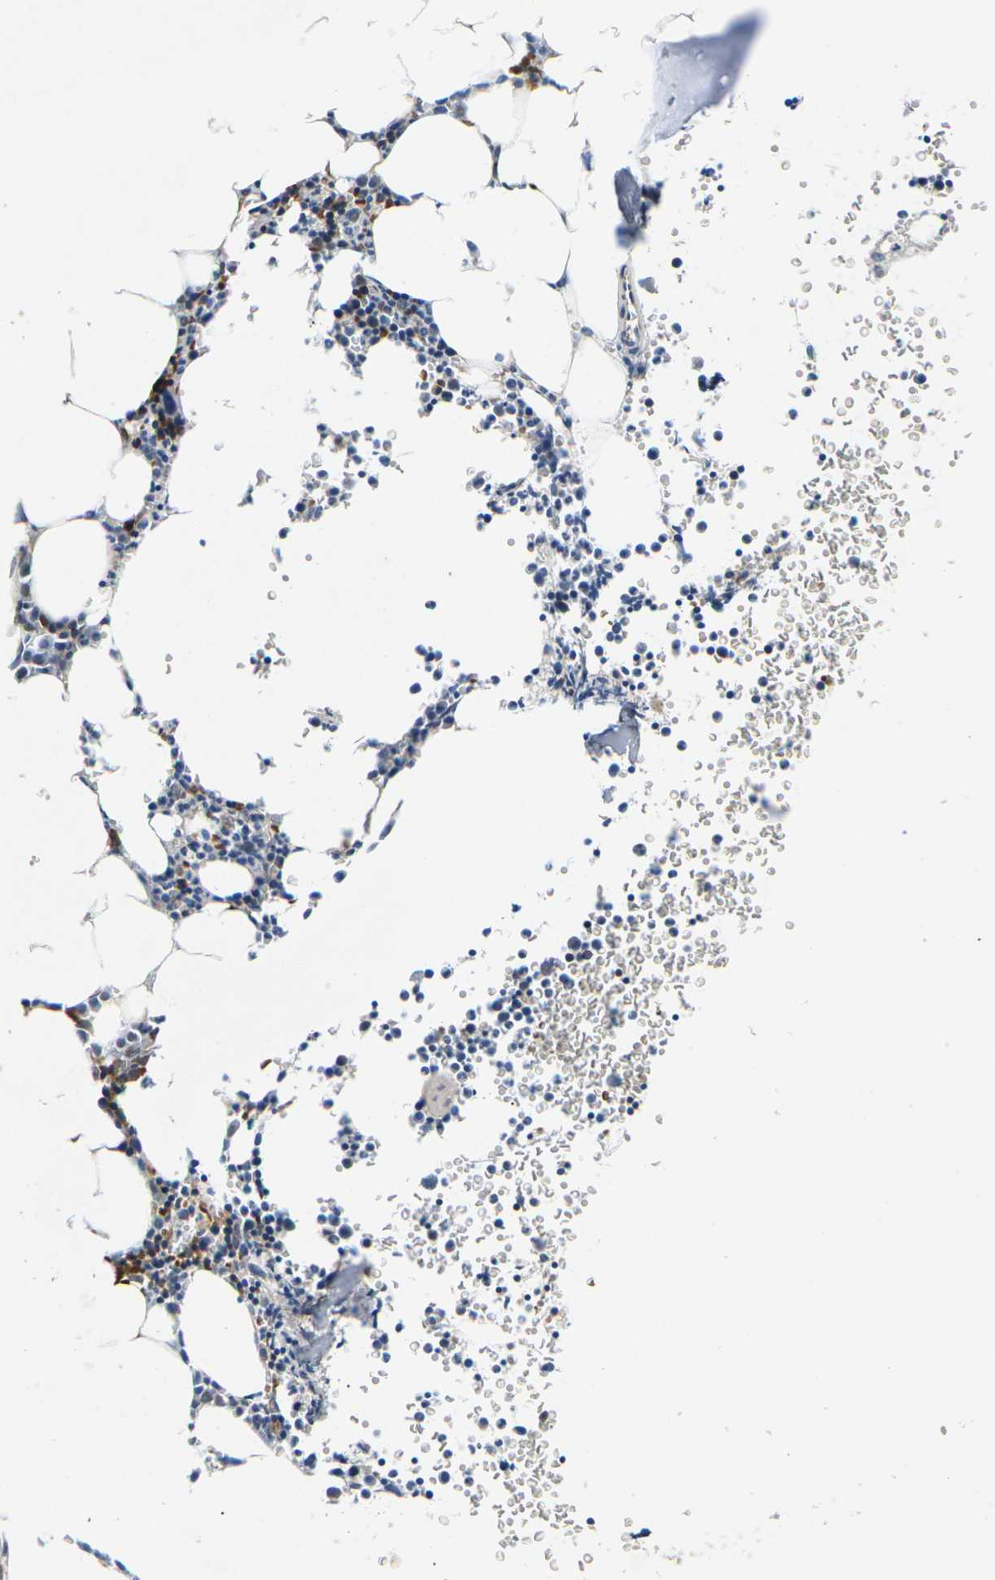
{"staining": {"intensity": "weak", "quantity": "25%-75%", "location": "cytoplasmic/membranous,nuclear"}, "tissue": "bone marrow", "cell_type": "Hematopoietic cells", "image_type": "normal", "snomed": [{"axis": "morphology", "description": "Normal tissue, NOS"}, {"axis": "morphology", "description": "Inflammation, NOS"}, {"axis": "topography", "description": "Bone marrow"}], "caption": "Protein expression by immunohistochemistry demonstrates weak cytoplasmic/membranous,nuclear positivity in about 25%-75% of hematopoietic cells in benign bone marrow.", "gene": "ERBB4", "patient": {"sex": "female", "age": 61}}